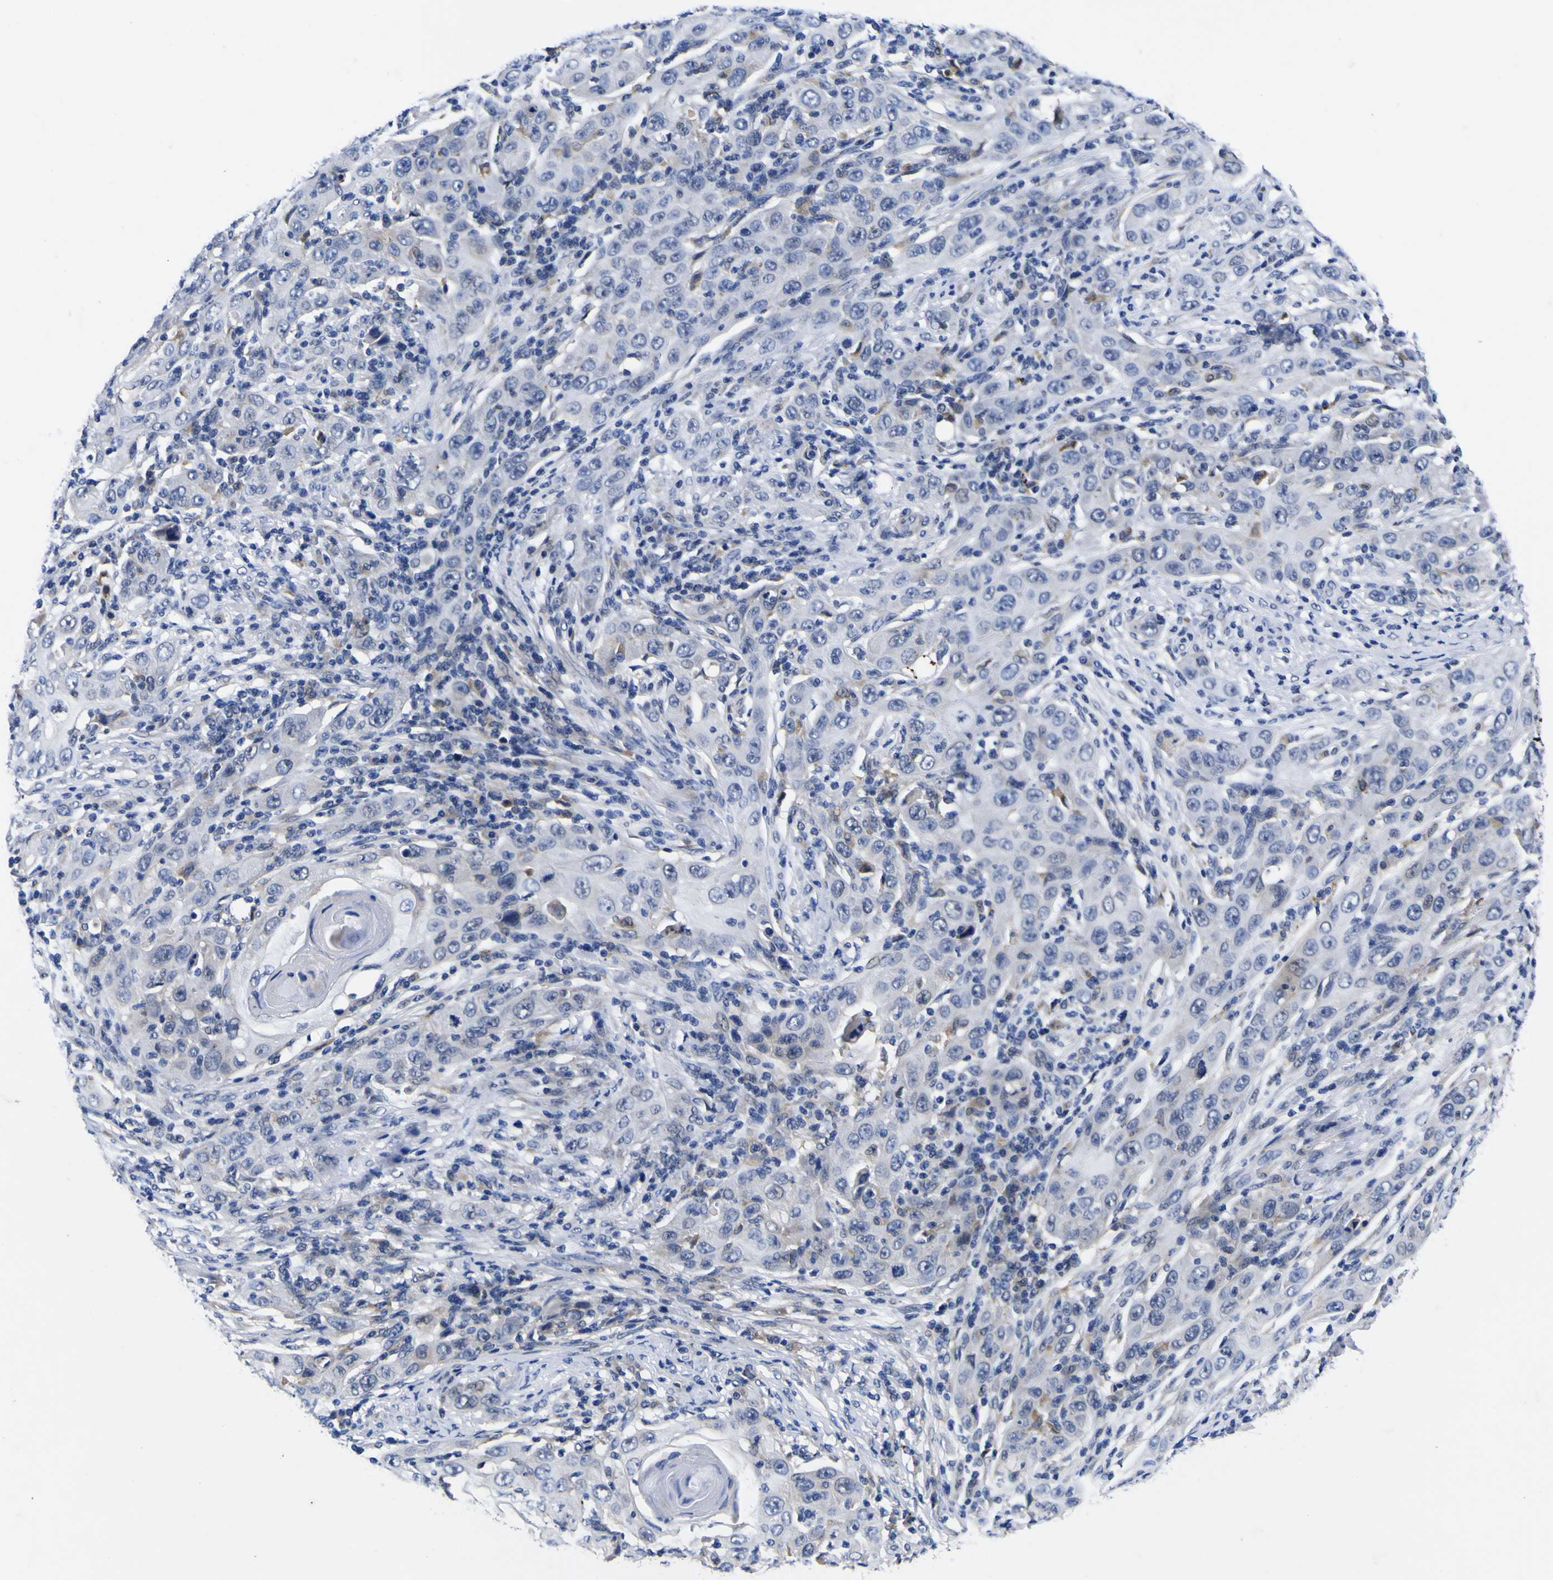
{"staining": {"intensity": "negative", "quantity": "none", "location": "none"}, "tissue": "skin cancer", "cell_type": "Tumor cells", "image_type": "cancer", "snomed": [{"axis": "morphology", "description": "Squamous cell carcinoma, NOS"}, {"axis": "topography", "description": "Skin"}], "caption": "Human skin cancer (squamous cell carcinoma) stained for a protein using IHC reveals no staining in tumor cells.", "gene": "IGFLR1", "patient": {"sex": "female", "age": 88}}